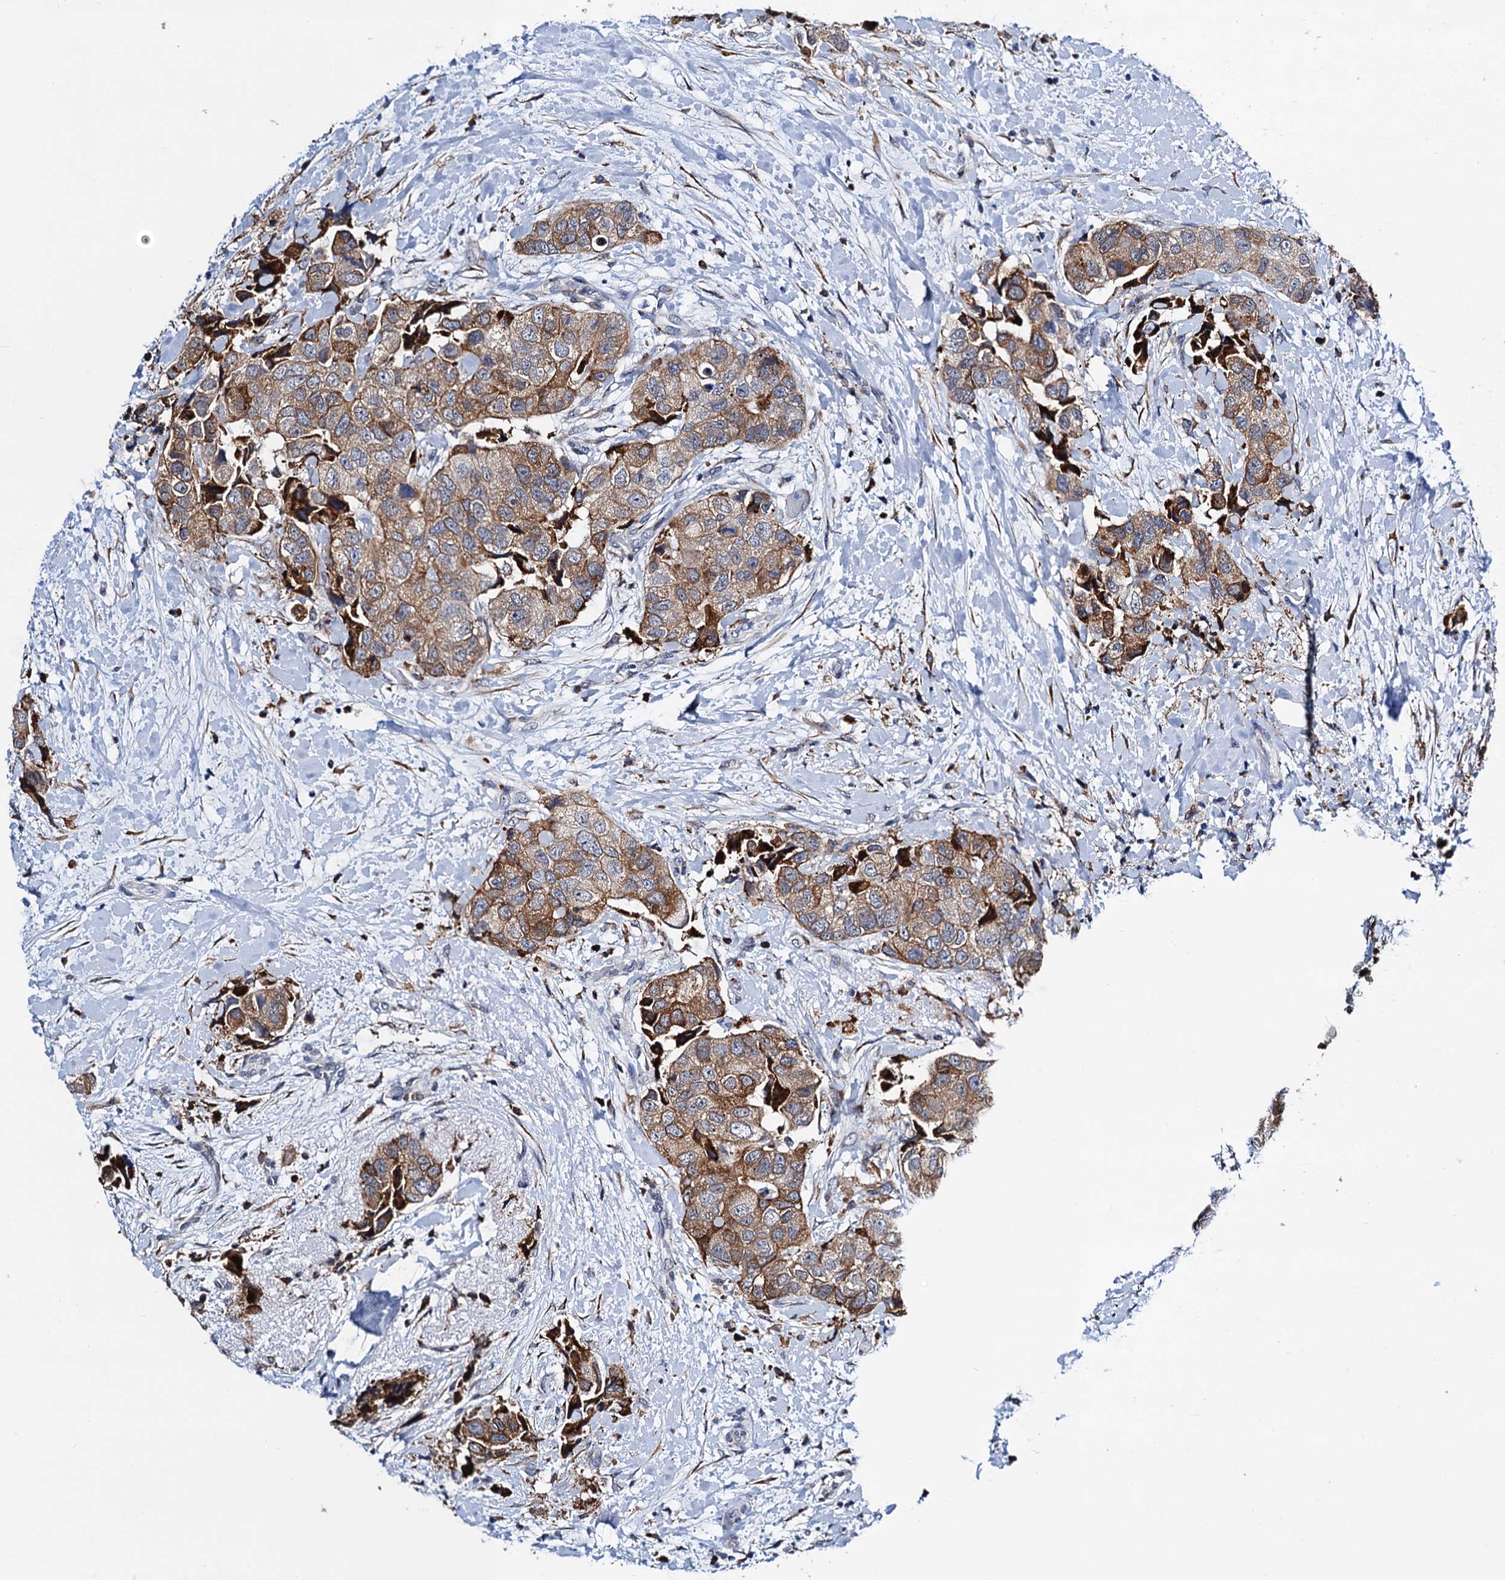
{"staining": {"intensity": "moderate", "quantity": ">75%", "location": "cytoplasmic/membranous"}, "tissue": "breast cancer", "cell_type": "Tumor cells", "image_type": "cancer", "snomed": [{"axis": "morphology", "description": "Normal tissue, NOS"}, {"axis": "morphology", "description": "Duct carcinoma"}, {"axis": "topography", "description": "Breast"}], "caption": "Breast infiltrating ductal carcinoma stained for a protein (brown) reveals moderate cytoplasmic/membranous positive positivity in about >75% of tumor cells.", "gene": "SLC7A10", "patient": {"sex": "female", "age": 62}}